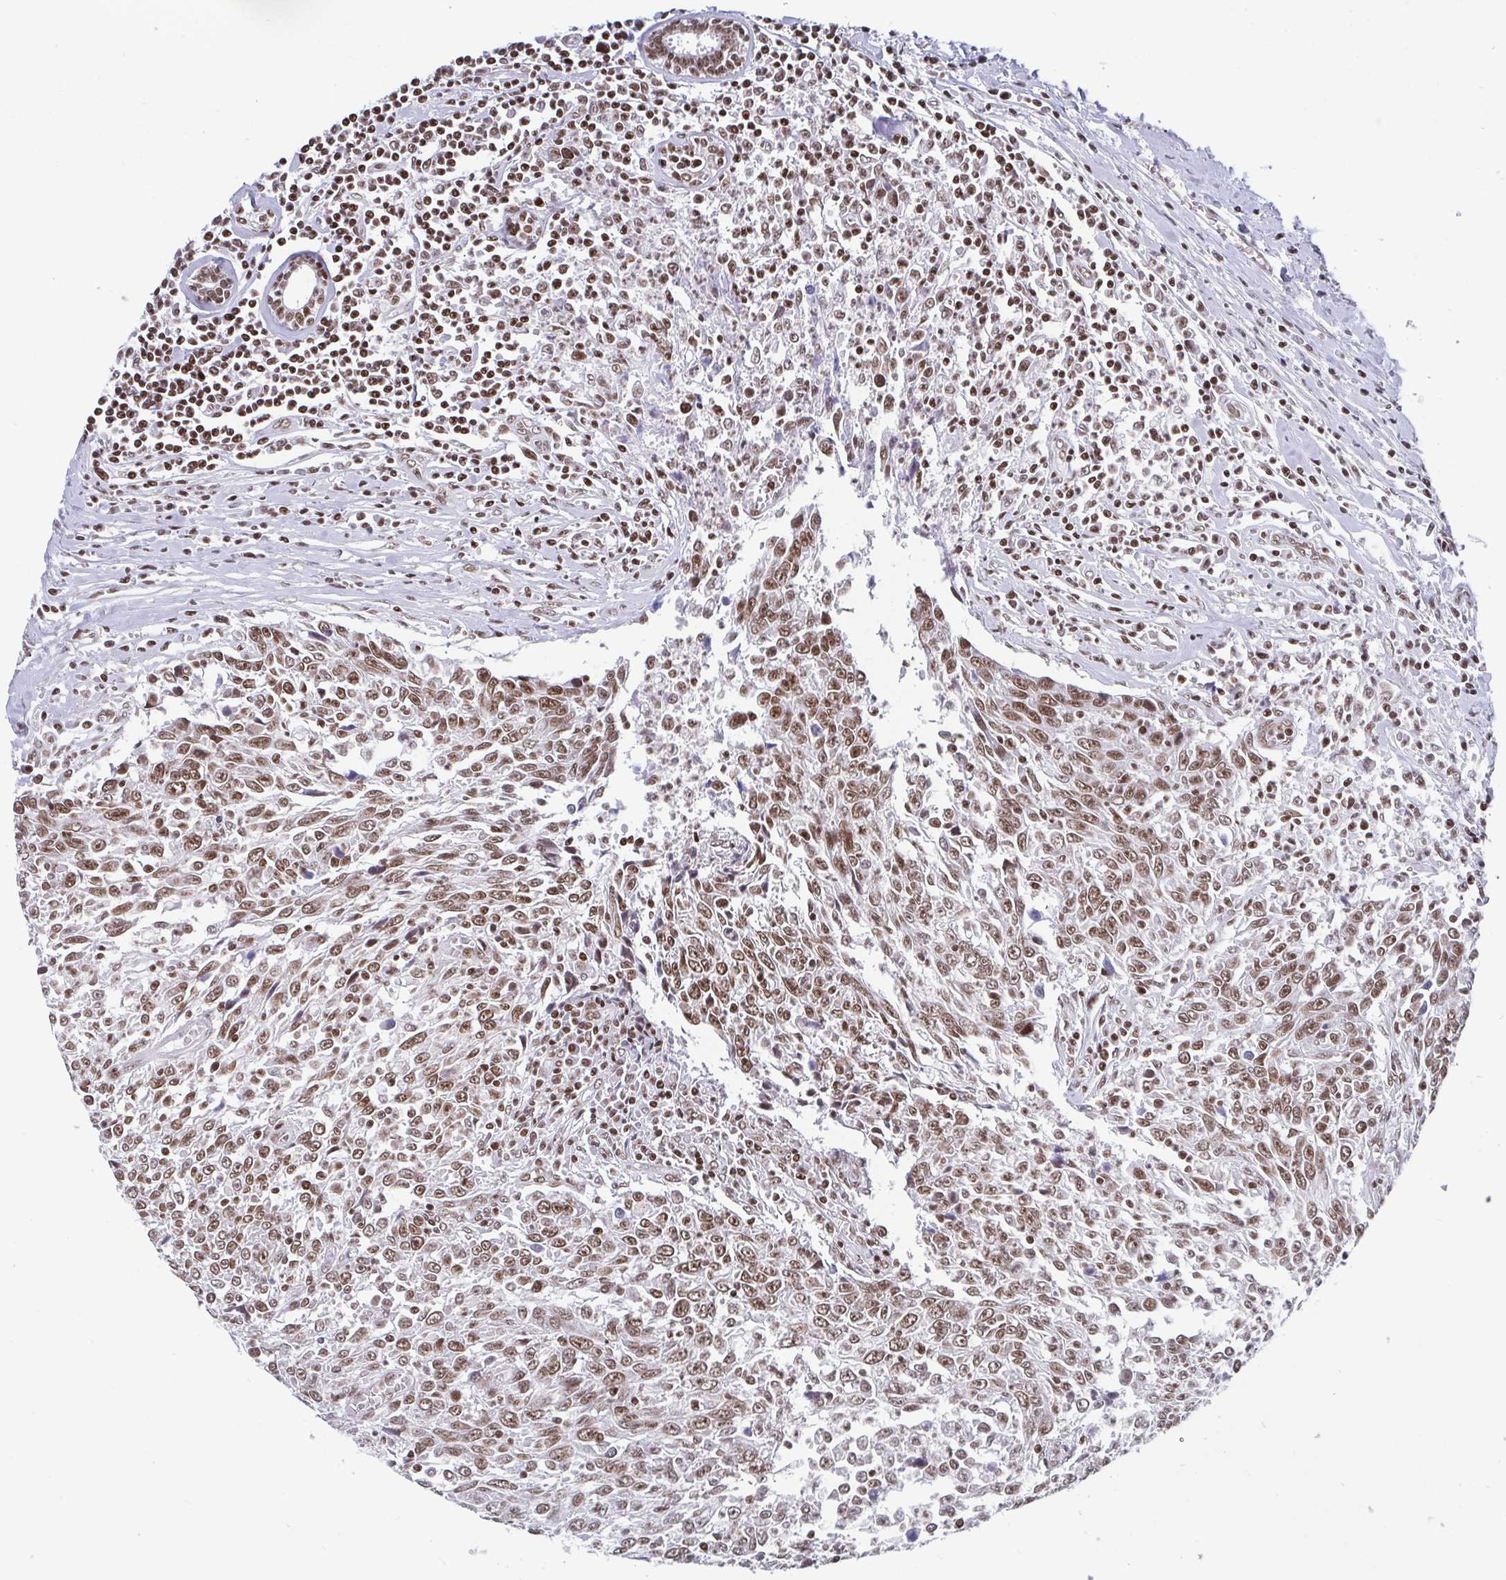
{"staining": {"intensity": "moderate", "quantity": ">75%", "location": "nuclear"}, "tissue": "breast cancer", "cell_type": "Tumor cells", "image_type": "cancer", "snomed": [{"axis": "morphology", "description": "Duct carcinoma"}, {"axis": "topography", "description": "Breast"}], "caption": "Breast intraductal carcinoma stained with DAB (3,3'-diaminobenzidine) IHC demonstrates medium levels of moderate nuclear expression in approximately >75% of tumor cells.", "gene": "CTCF", "patient": {"sex": "female", "age": 50}}